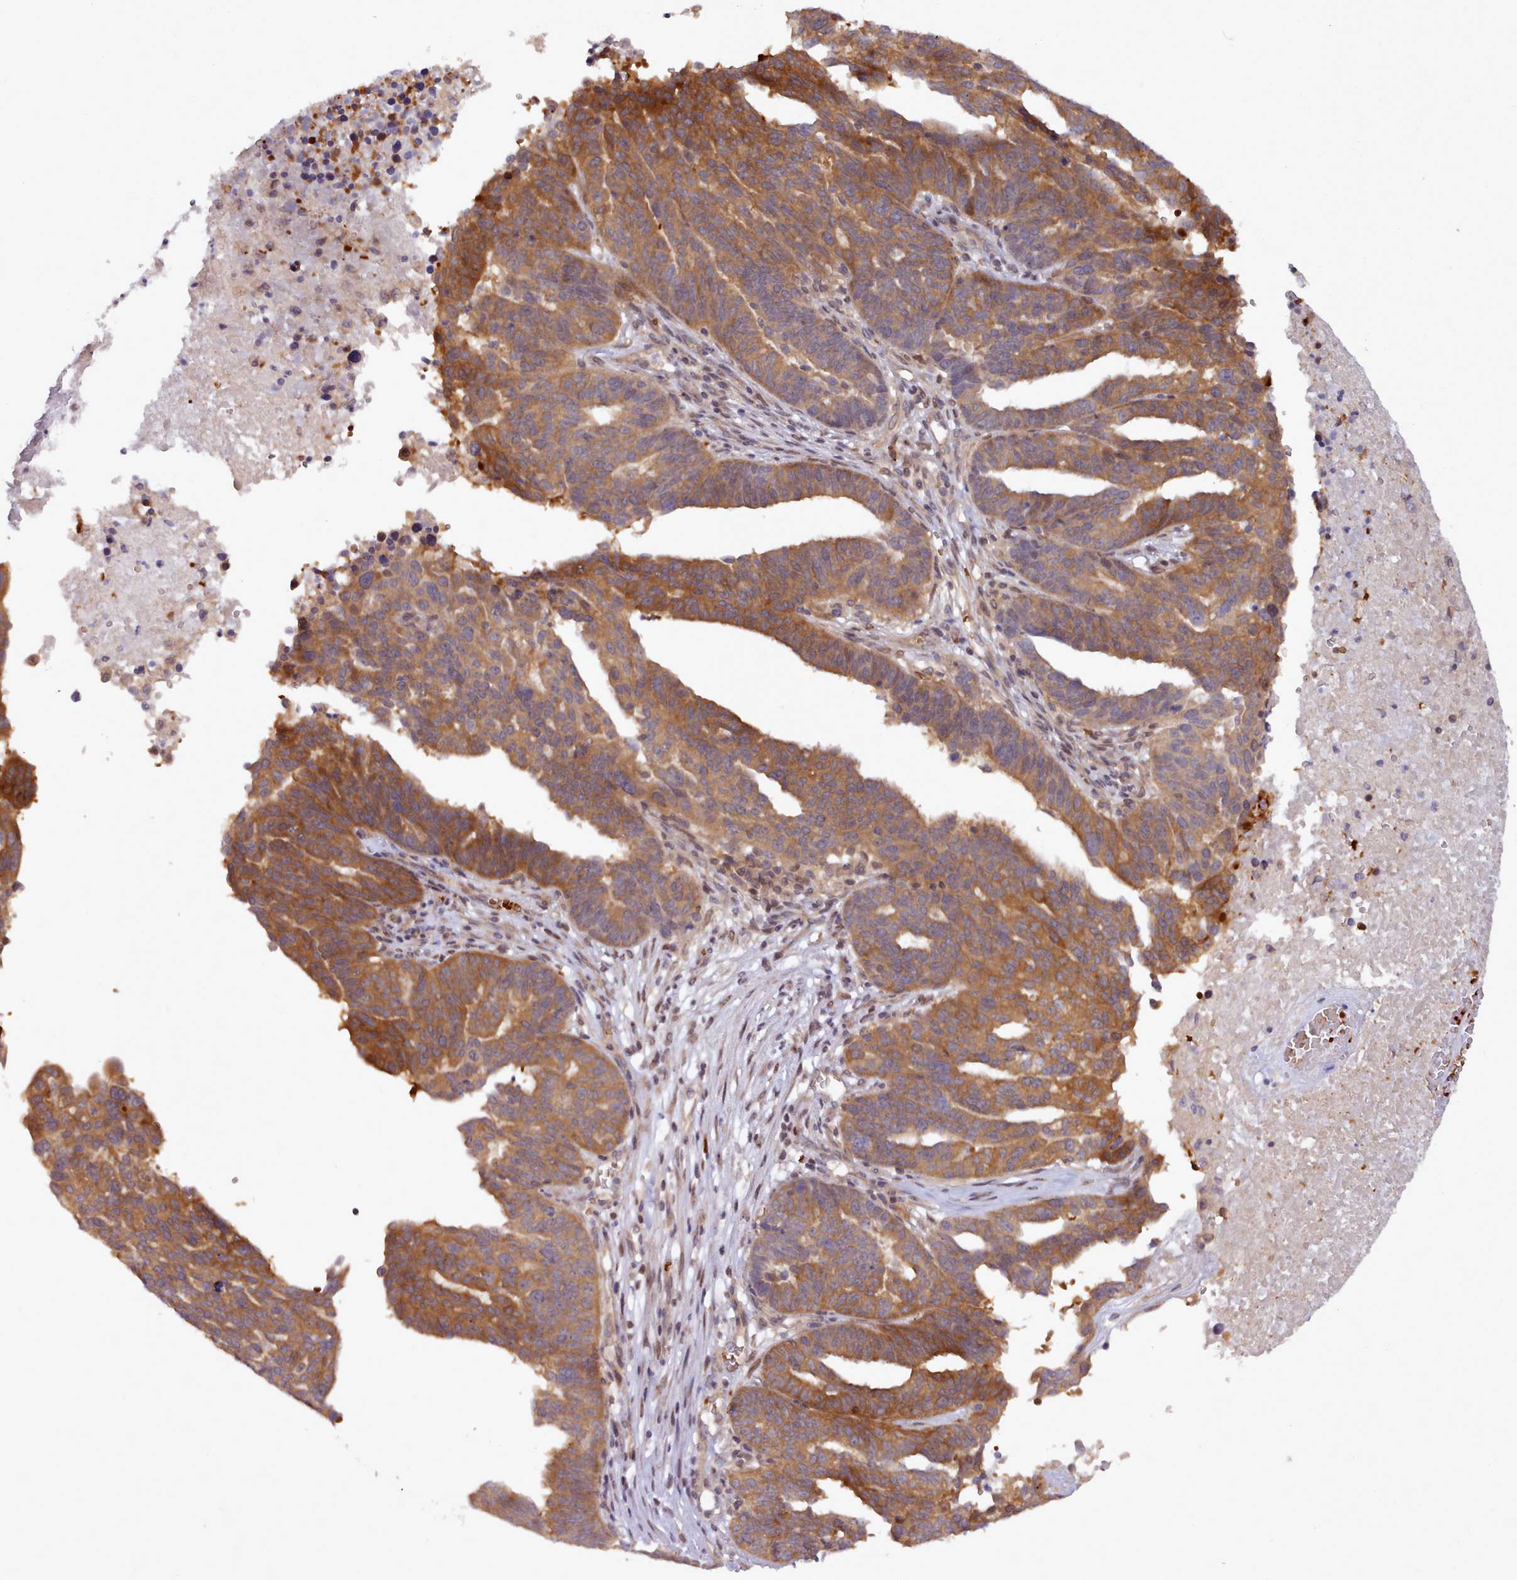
{"staining": {"intensity": "moderate", "quantity": ">75%", "location": "cytoplasmic/membranous"}, "tissue": "ovarian cancer", "cell_type": "Tumor cells", "image_type": "cancer", "snomed": [{"axis": "morphology", "description": "Cystadenocarcinoma, serous, NOS"}, {"axis": "topography", "description": "Ovary"}], "caption": "Serous cystadenocarcinoma (ovarian) was stained to show a protein in brown. There is medium levels of moderate cytoplasmic/membranous positivity in approximately >75% of tumor cells.", "gene": "UBE2G1", "patient": {"sex": "female", "age": 59}}